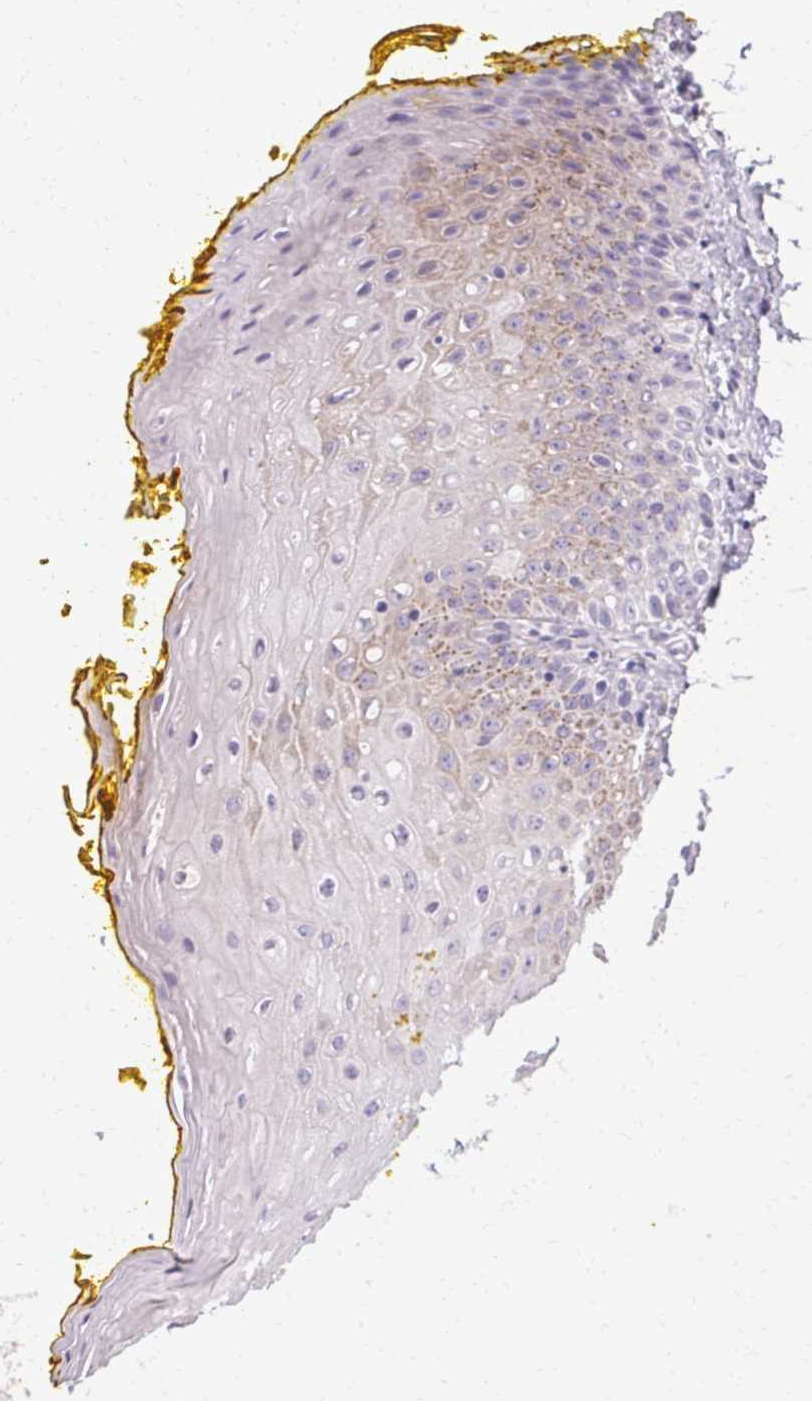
{"staining": {"intensity": "negative", "quantity": "none", "location": "none"}, "tissue": "oral mucosa", "cell_type": "Squamous epithelial cells", "image_type": "normal", "snomed": [{"axis": "morphology", "description": "Normal tissue, NOS"}, {"axis": "morphology", "description": "Squamous cell carcinoma, NOS"}, {"axis": "topography", "description": "Oral tissue"}, {"axis": "topography", "description": "Head-Neck"}], "caption": "High power microscopy micrograph of an IHC histopathology image of normal oral mucosa, revealing no significant positivity in squamous epithelial cells.", "gene": "HSD17B3", "patient": {"sex": "female", "age": 70}}